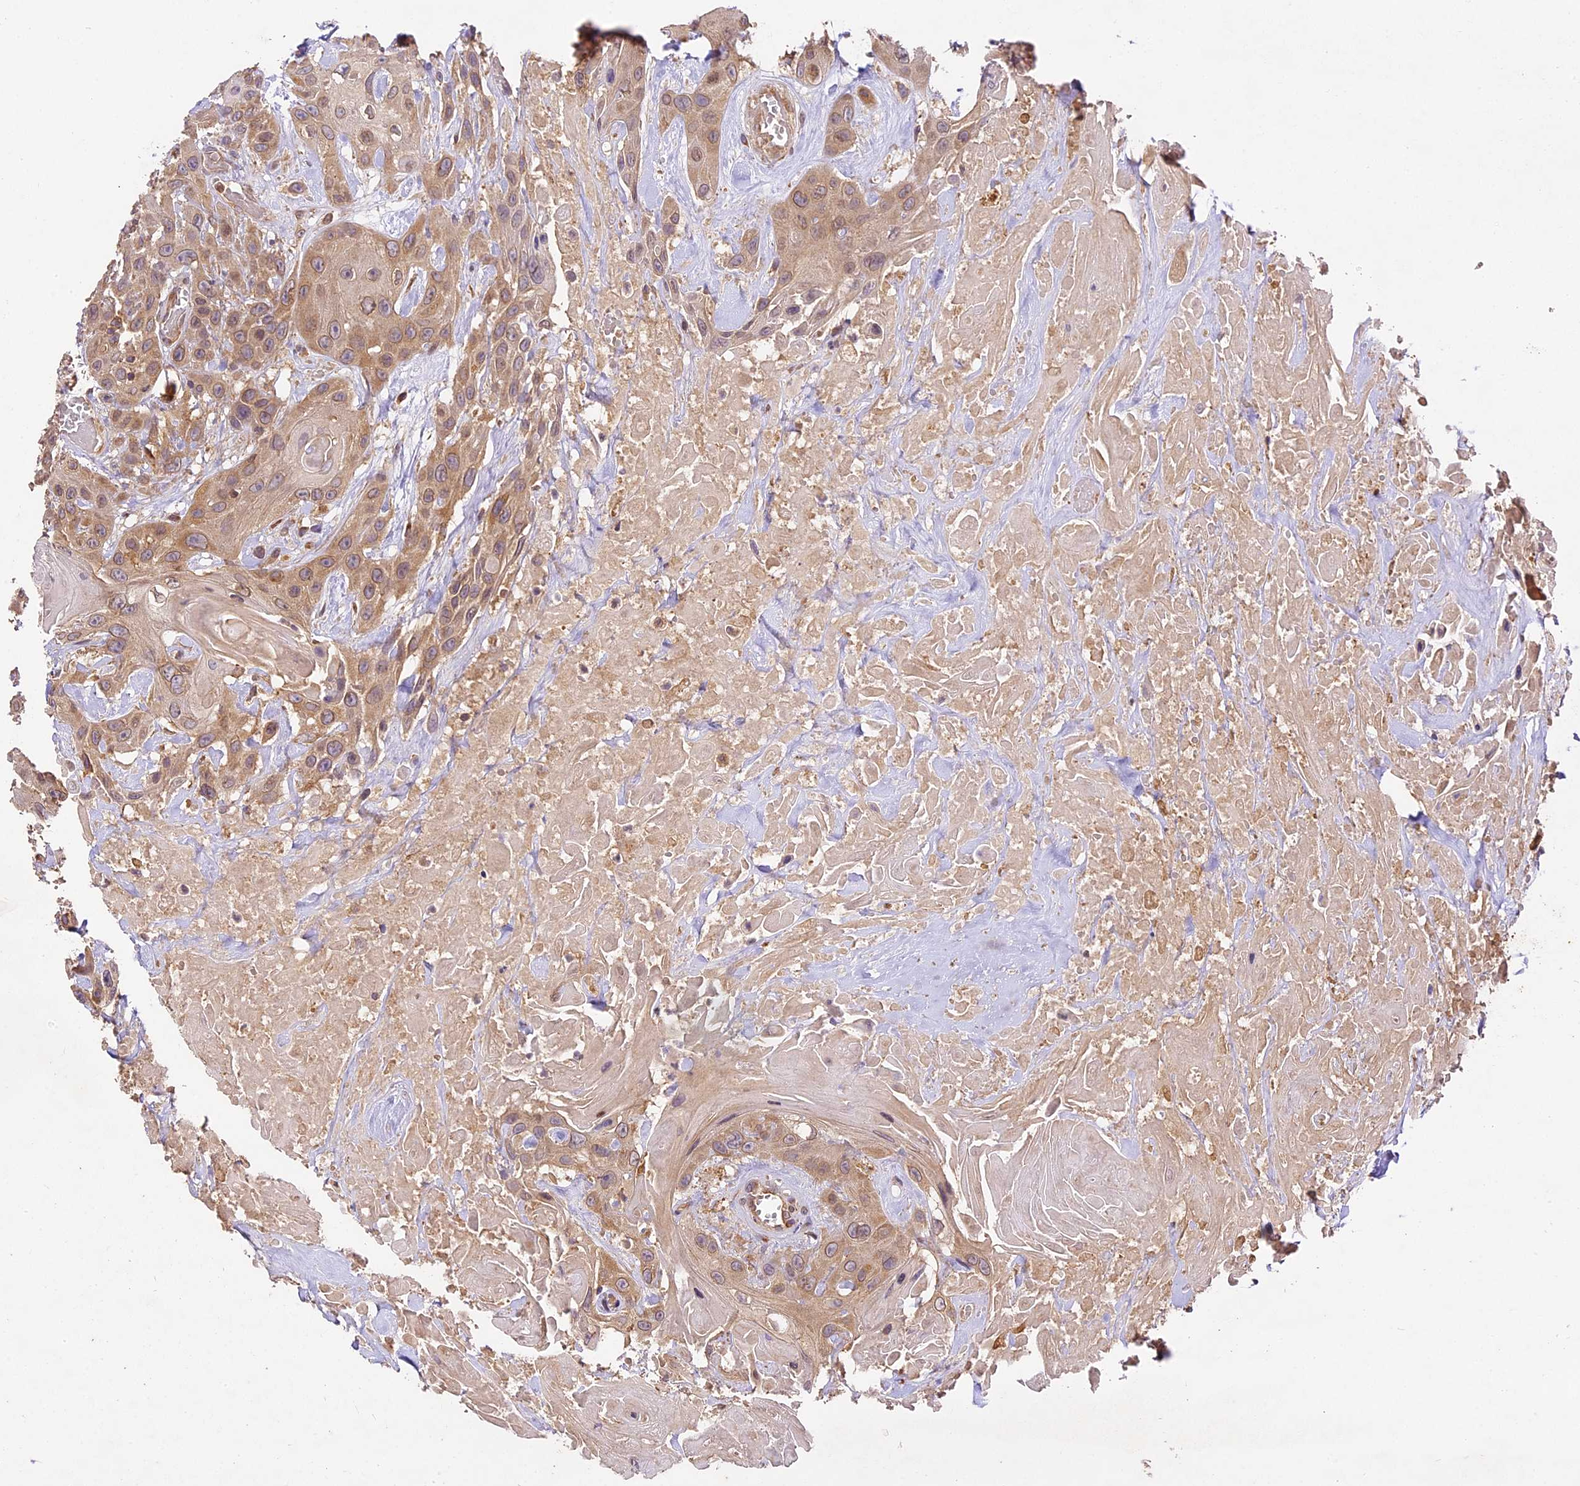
{"staining": {"intensity": "moderate", "quantity": ">75%", "location": "cytoplasmic/membranous"}, "tissue": "head and neck cancer", "cell_type": "Tumor cells", "image_type": "cancer", "snomed": [{"axis": "morphology", "description": "Squamous cell carcinoma, NOS"}, {"axis": "topography", "description": "Head-Neck"}], "caption": "Immunohistochemical staining of human head and neck cancer demonstrates medium levels of moderate cytoplasmic/membranous protein positivity in approximately >75% of tumor cells.", "gene": "BRAP", "patient": {"sex": "male", "age": 81}}